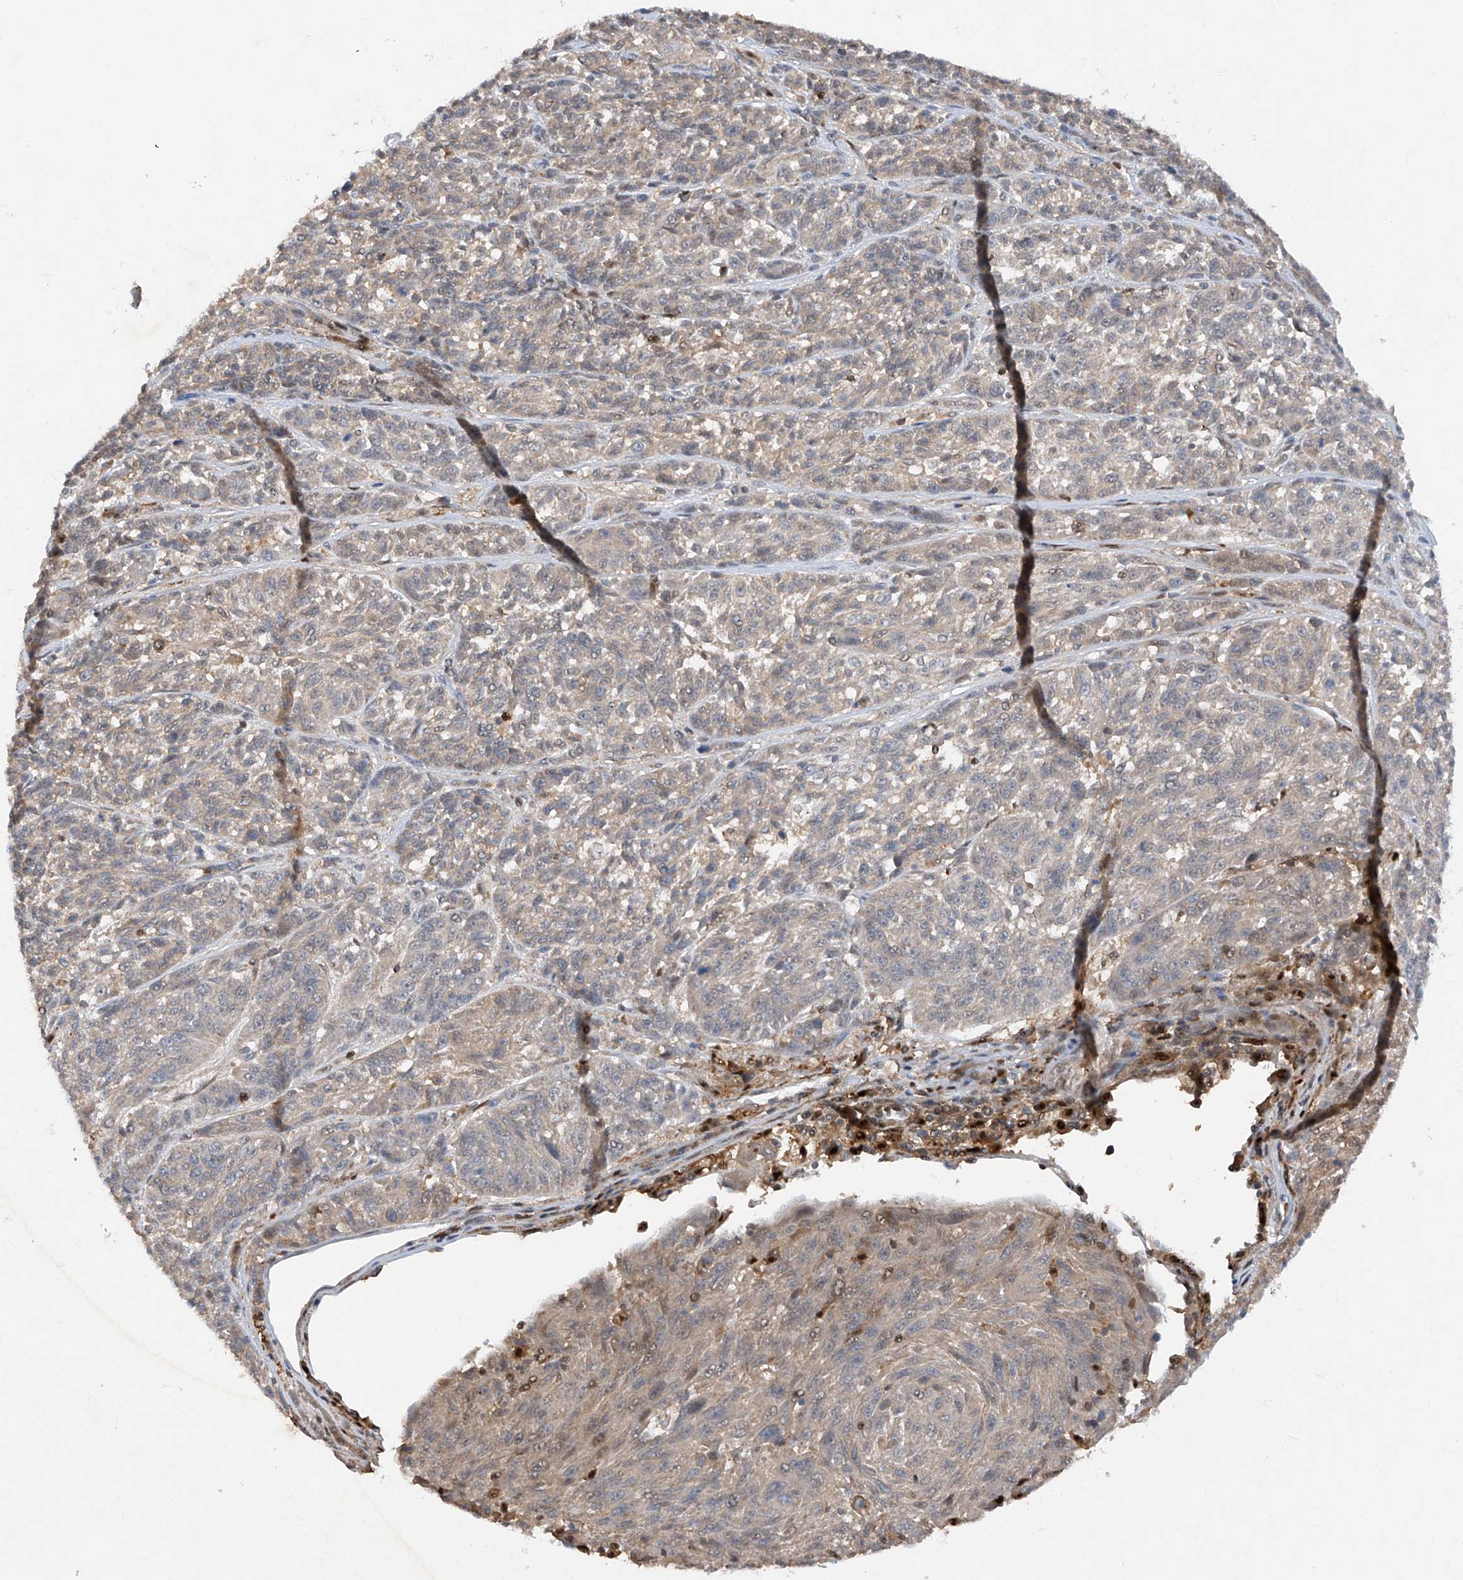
{"staining": {"intensity": "weak", "quantity": "<25%", "location": "cytoplasmic/membranous"}, "tissue": "melanoma", "cell_type": "Tumor cells", "image_type": "cancer", "snomed": [{"axis": "morphology", "description": "Malignant melanoma, NOS"}, {"axis": "topography", "description": "Skin"}], "caption": "Immunohistochemistry (IHC) histopathology image of human melanoma stained for a protein (brown), which exhibits no expression in tumor cells. The staining is performed using DAB brown chromogen with nuclei counter-stained in using hematoxylin.", "gene": "ZNF358", "patient": {"sex": "male", "age": 53}}